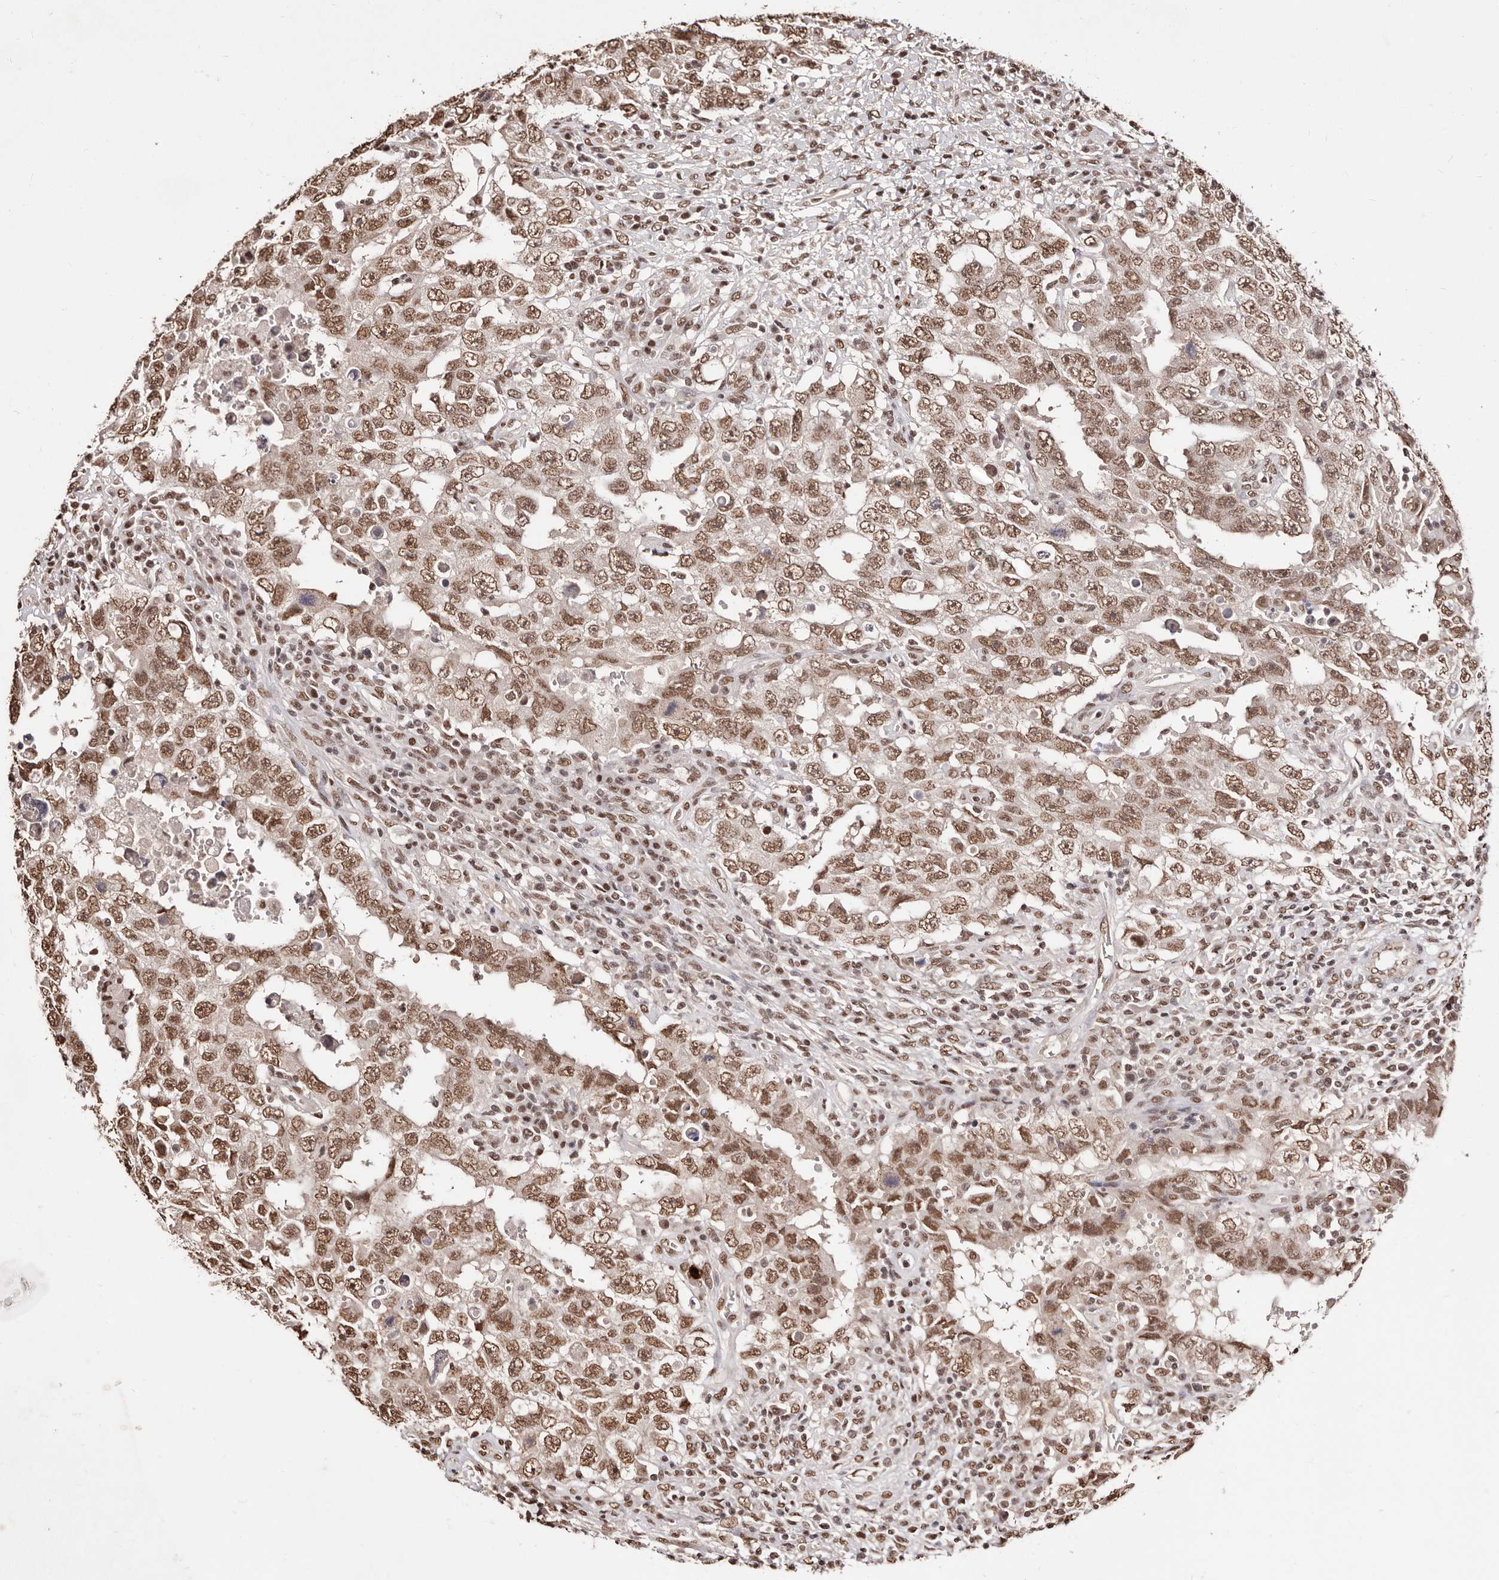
{"staining": {"intensity": "moderate", "quantity": ">75%", "location": "nuclear"}, "tissue": "testis cancer", "cell_type": "Tumor cells", "image_type": "cancer", "snomed": [{"axis": "morphology", "description": "Carcinoma, Embryonal, NOS"}, {"axis": "topography", "description": "Testis"}], "caption": "This histopathology image exhibits testis embryonal carcinoma stained with IHC to label a protein in brown. The nuclear of tumor cells show moderate positivity for the protein. Nuclei are counter-stained blue.", "gene": "BICRAL", "patient": {"sex": "male", "age": 26}}